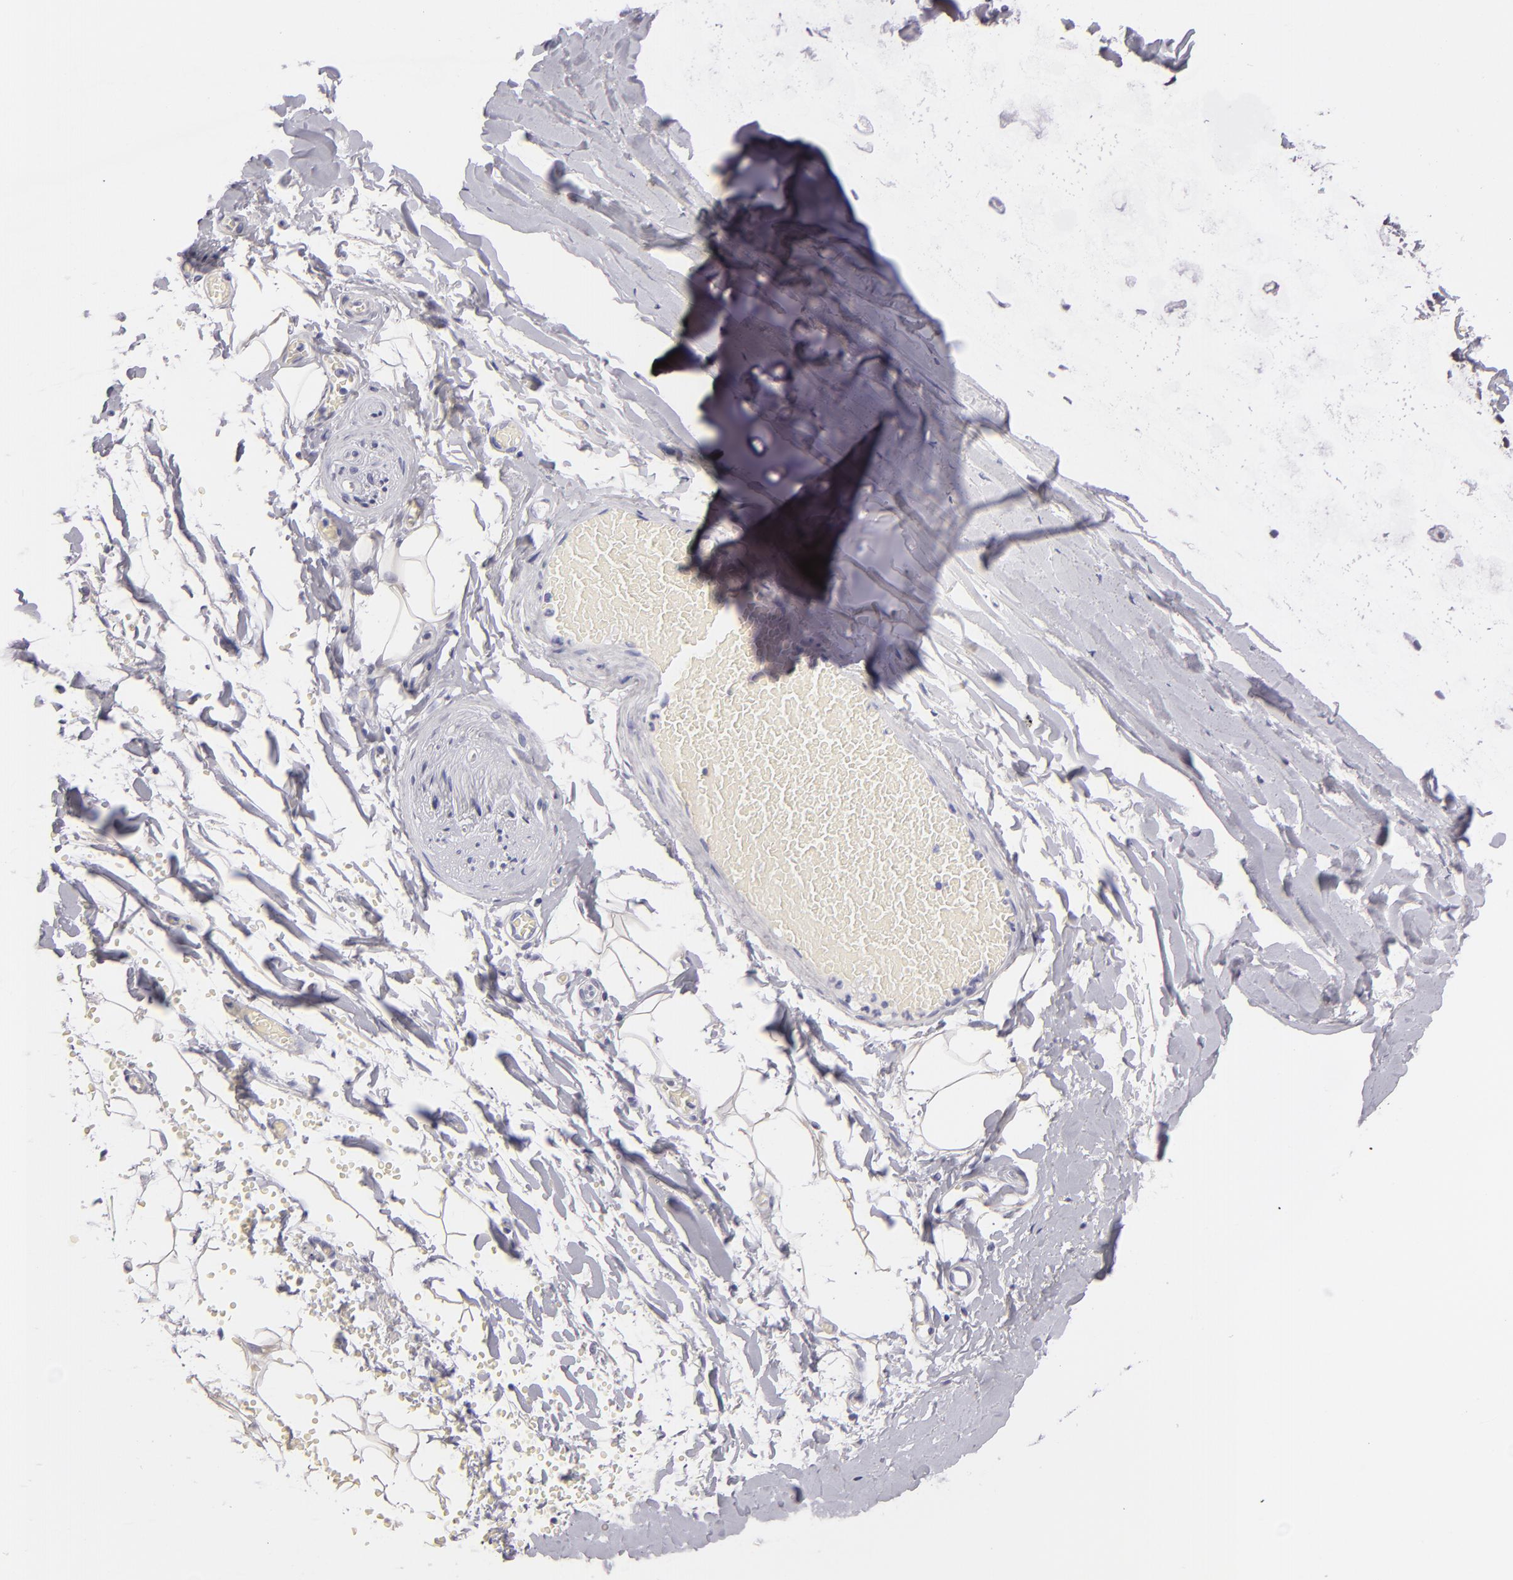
{"staining": {"intensity": "negative", "quantity": "none", "location": "none"}, "tissue": "adipose tissue", "cell_type": "Adipocytes", "image_type": "normal", "snomed": [{"axis": "morphology", "description": "Normal tissue, NOS"}, {"axis": "topography", "description": "Bronchus"}, {"axis": "topography", "description": "Lung"}], "caption": "A histopathology image of human adipose tissue is negative for staining in adipocytes. (DAB (3,3'-diaminobenzidine) immunohistochemistry (IHC), high magnification).", "gene": "VIL1", "patient": {"sex": "female", "age": 56}}